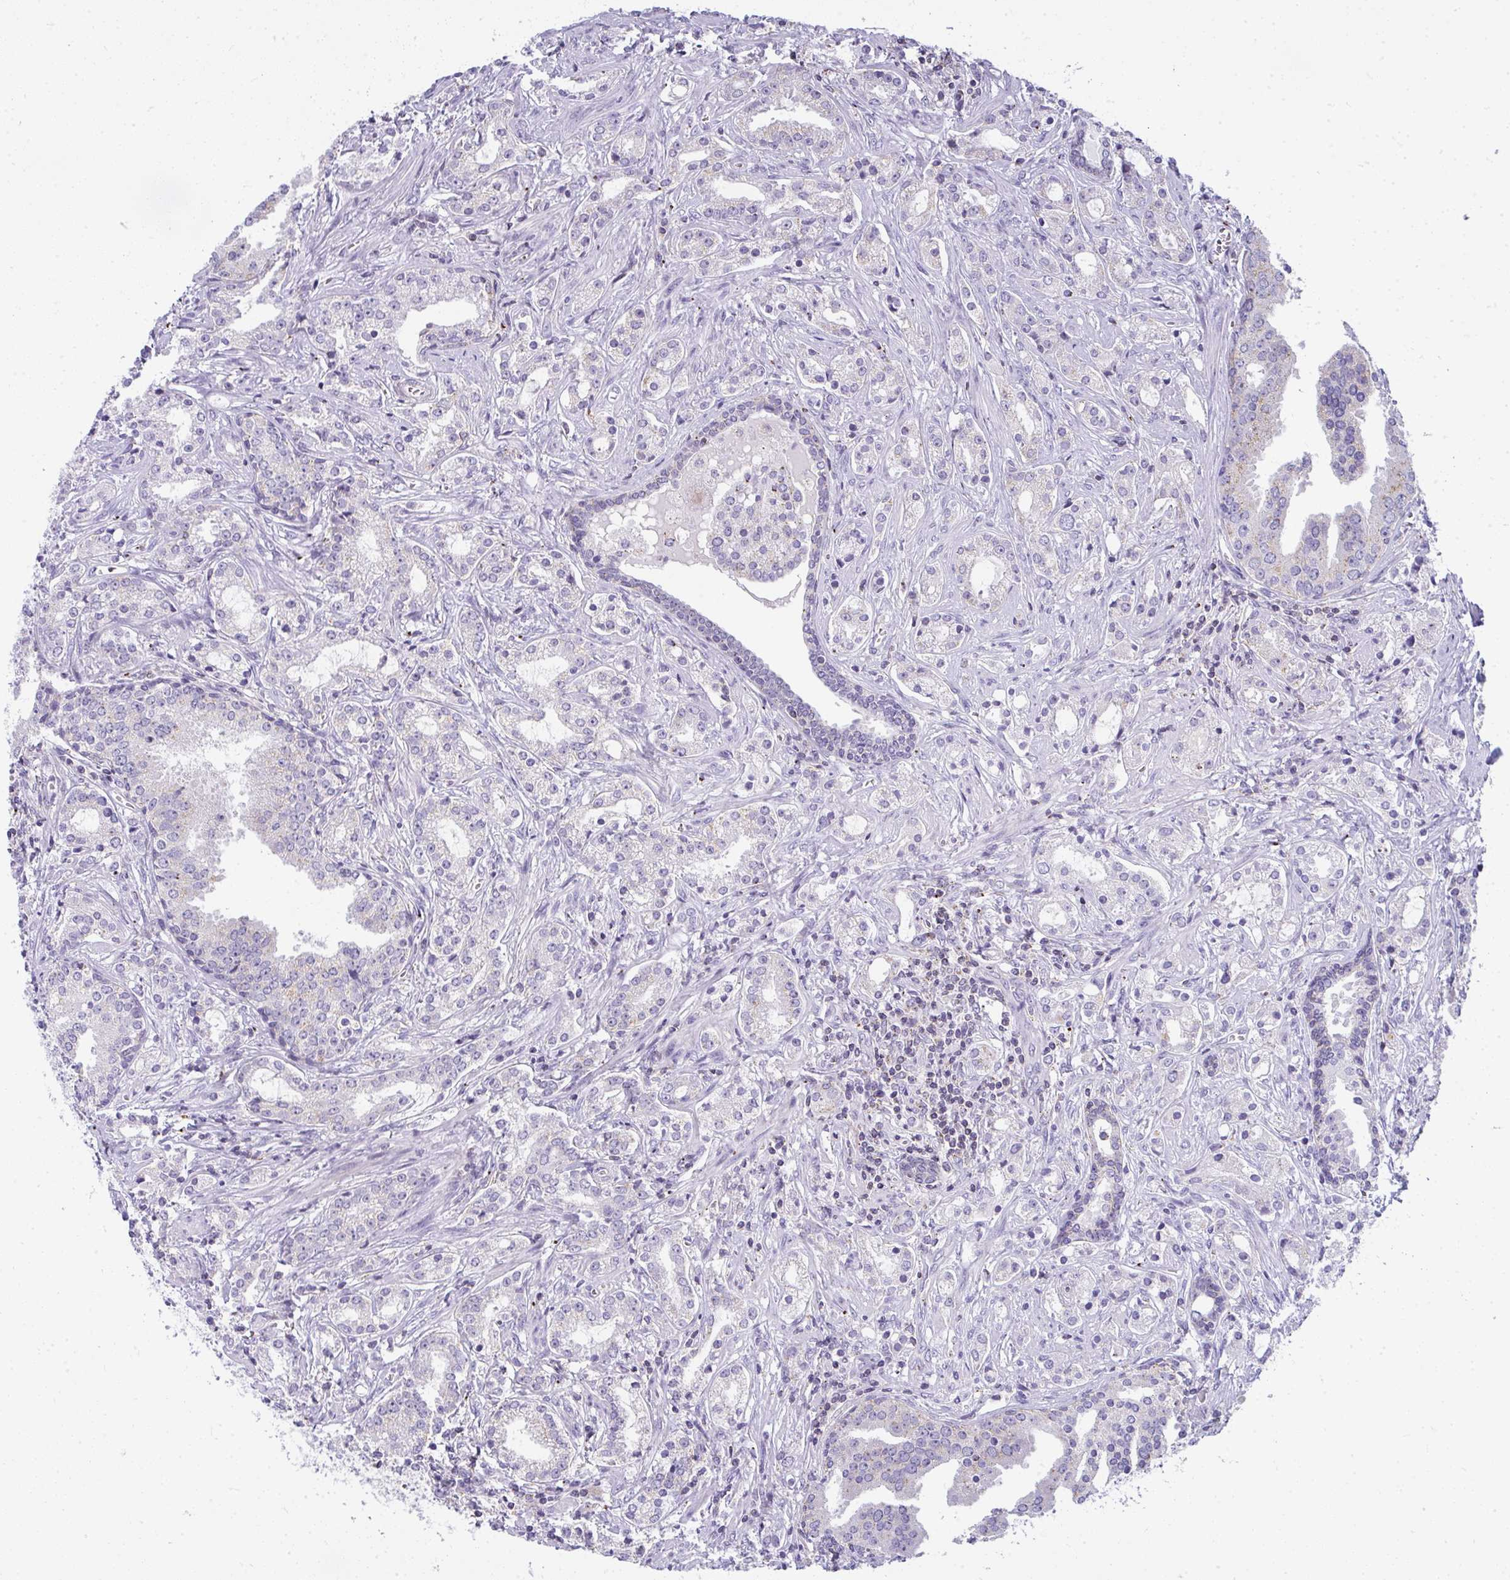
{"staining": {"intensity": "negative", "quantity": "none", "location": "none"}, "tissue": "prostate cancer", "cell_type": "Tumor cells", "image_type": "cancer", "snomed": [{"axis": "morphology", "description": "Adenocarcinoma, Medium grade"}, {"axis": "topography", "description": "Prostate"}], "caption": "This is an immunohistochemistry image of human prostate adenocarcinoma (medium-grade). There is no staining in tumor cells.", "gene": "VPS4B", "patient": {"sex": "male", "age": 57}}